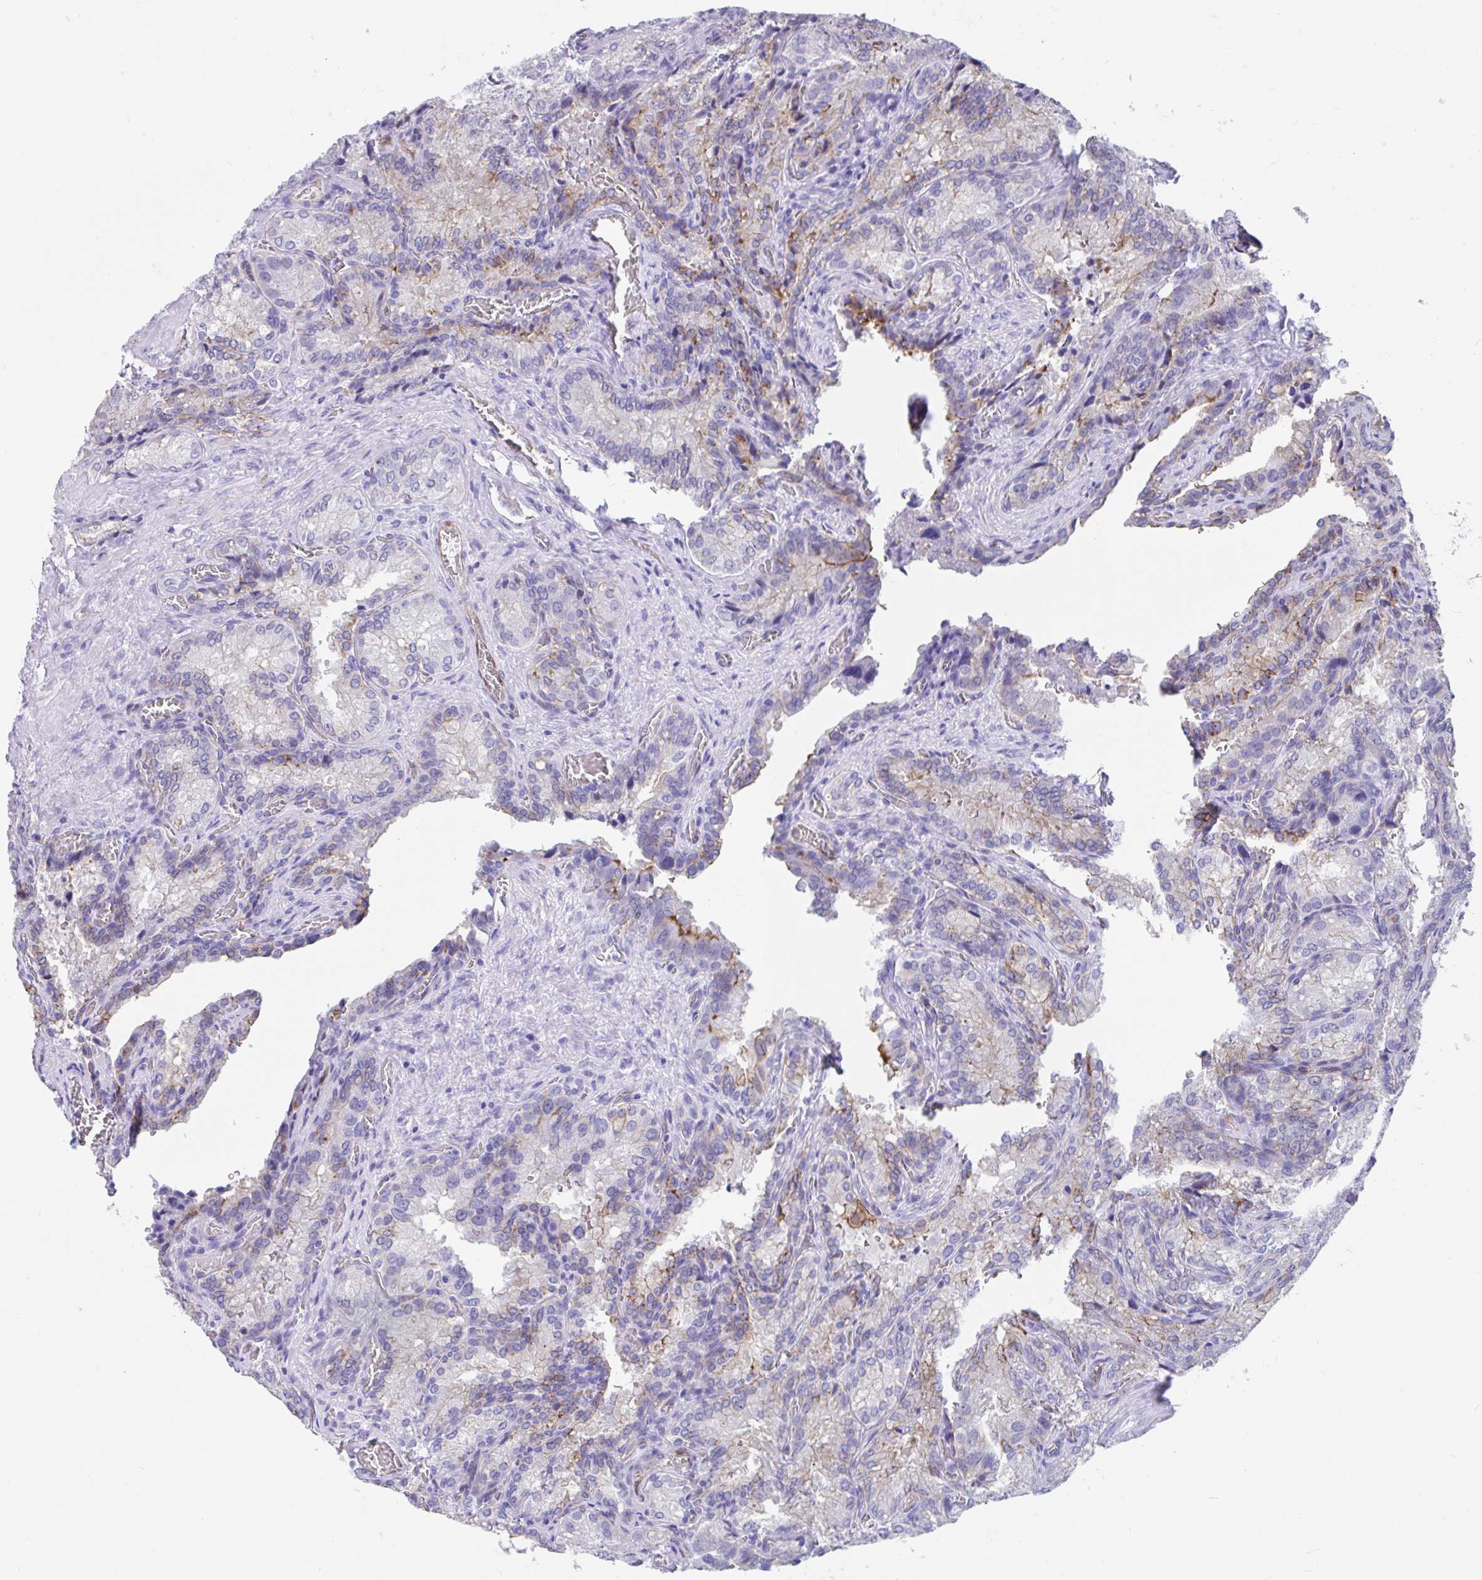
{"staining": {"intensity": "weak", "quantity": "25%-75%", "location": "cytoplasmic/membranous"}, "tissue": "seminal vesicle", "cell_type": "Glandular cells", "image_type": "normal", "snomed": [{"axis": "morphology", "description": "Normal tissue, NOS"}, {"axis": "topography", "description": "Seminal veicle"}], "caption": "Unremarkable seminal vesicle was stained to show a protein in brown. There is low levels of weak cytoplasmic/membranous positivity in about 25%-75% of glandular cells. The staining was performed using DAB, with brown indicating positive protein expression. Nuclei are stained blue with hematoxylin.", "gene": "FAM107A", "patient": {"sex": "male", "age": 47}}